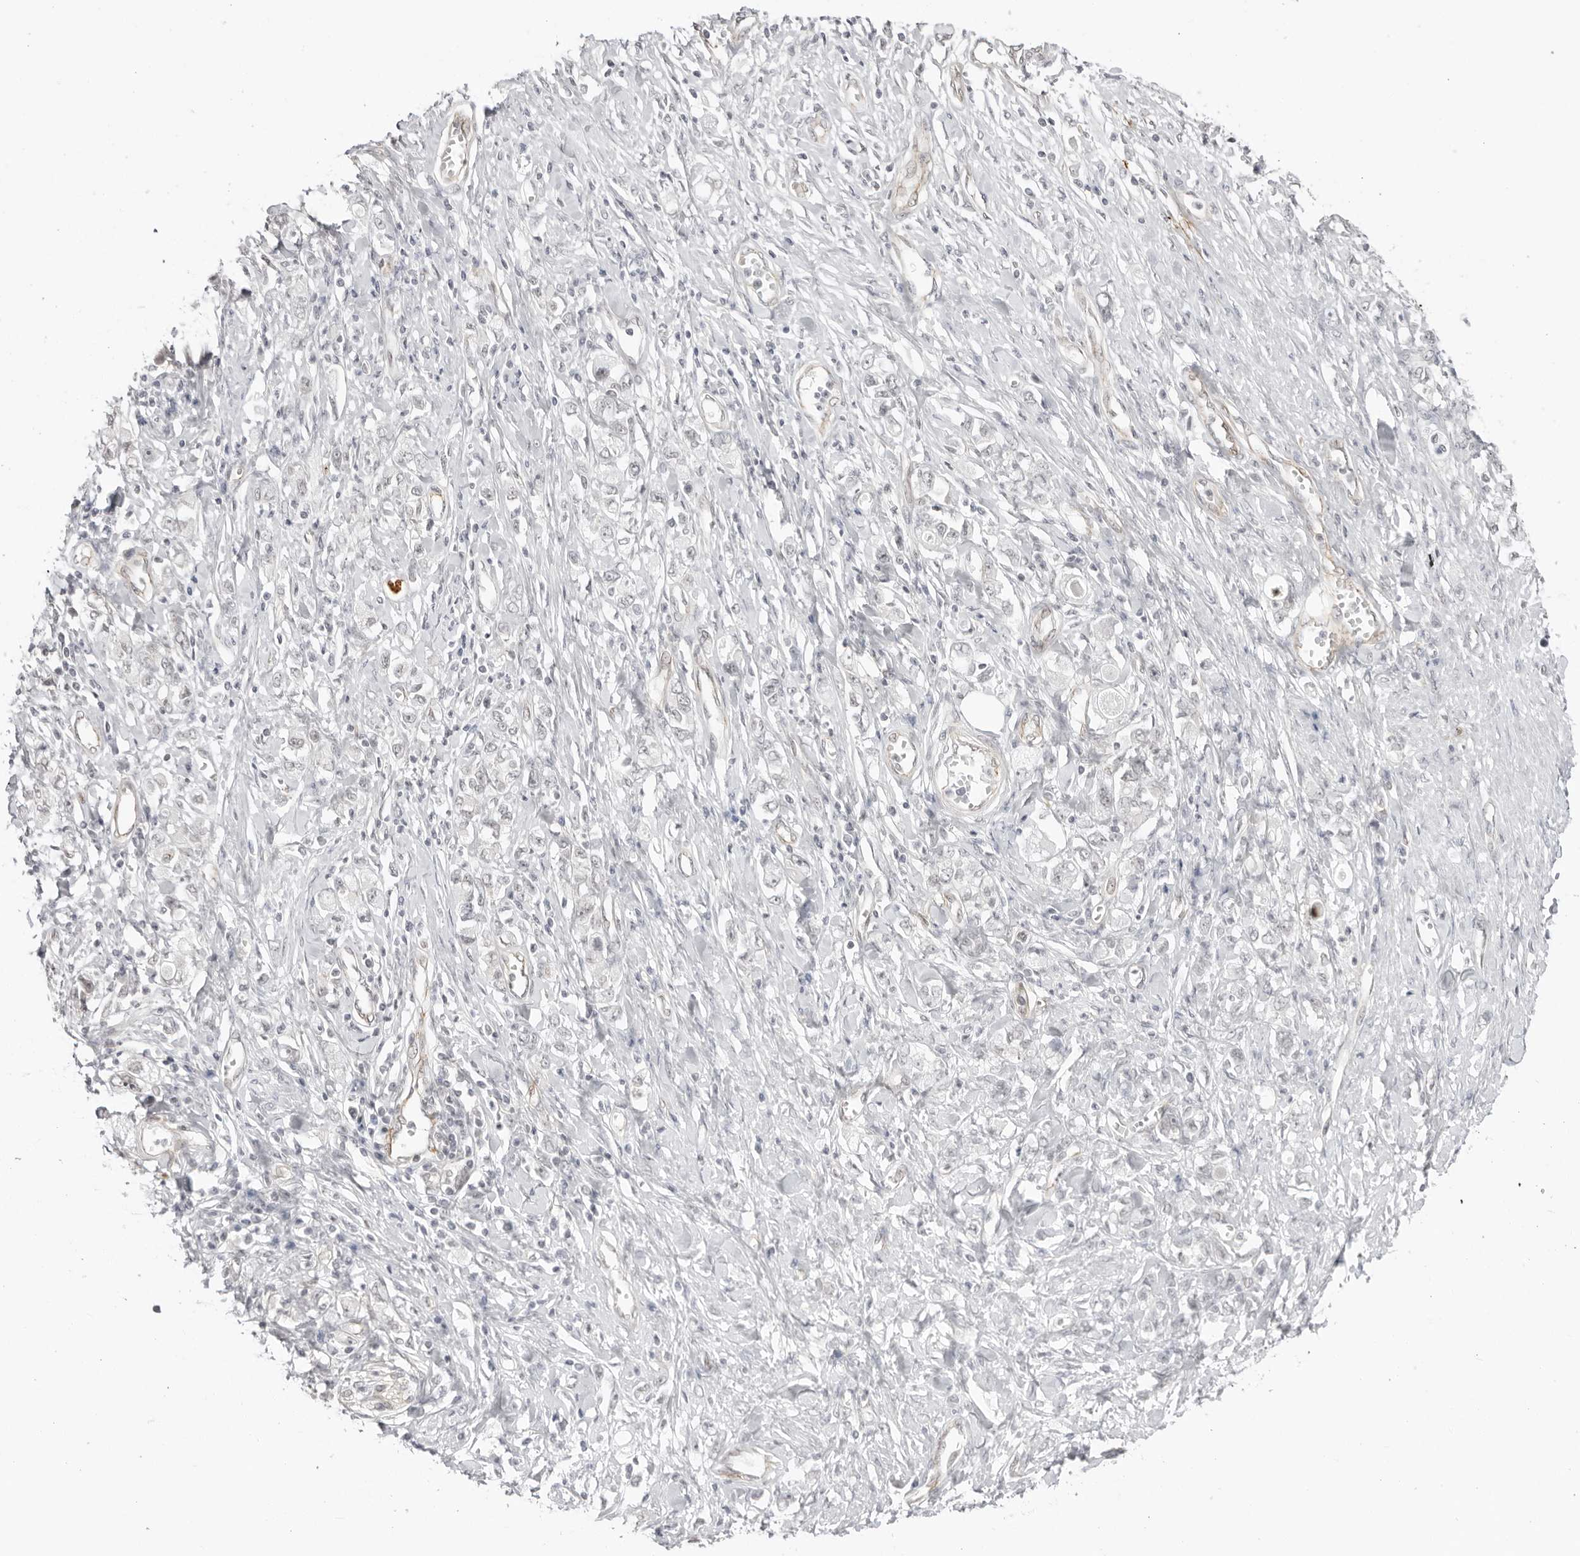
{"staining": {"intensity": "negative", "quantity": "none", "location": "none"}, "tissue": "stomach cancer", "cell_type": "Tumor cells", "image_type": "cancer", "snomed": [{"axis": "morphology", "description": "Adenocarcinoma, NOS"}, {"axis": "topography", "description": "Stomach"}], "caption": "This is an IHC histopathology image of human stomach cancer. There is no positivity in tumor cells.", "gene": "TRAPPC3", "patient": {"sex": "female", "age": 76}}